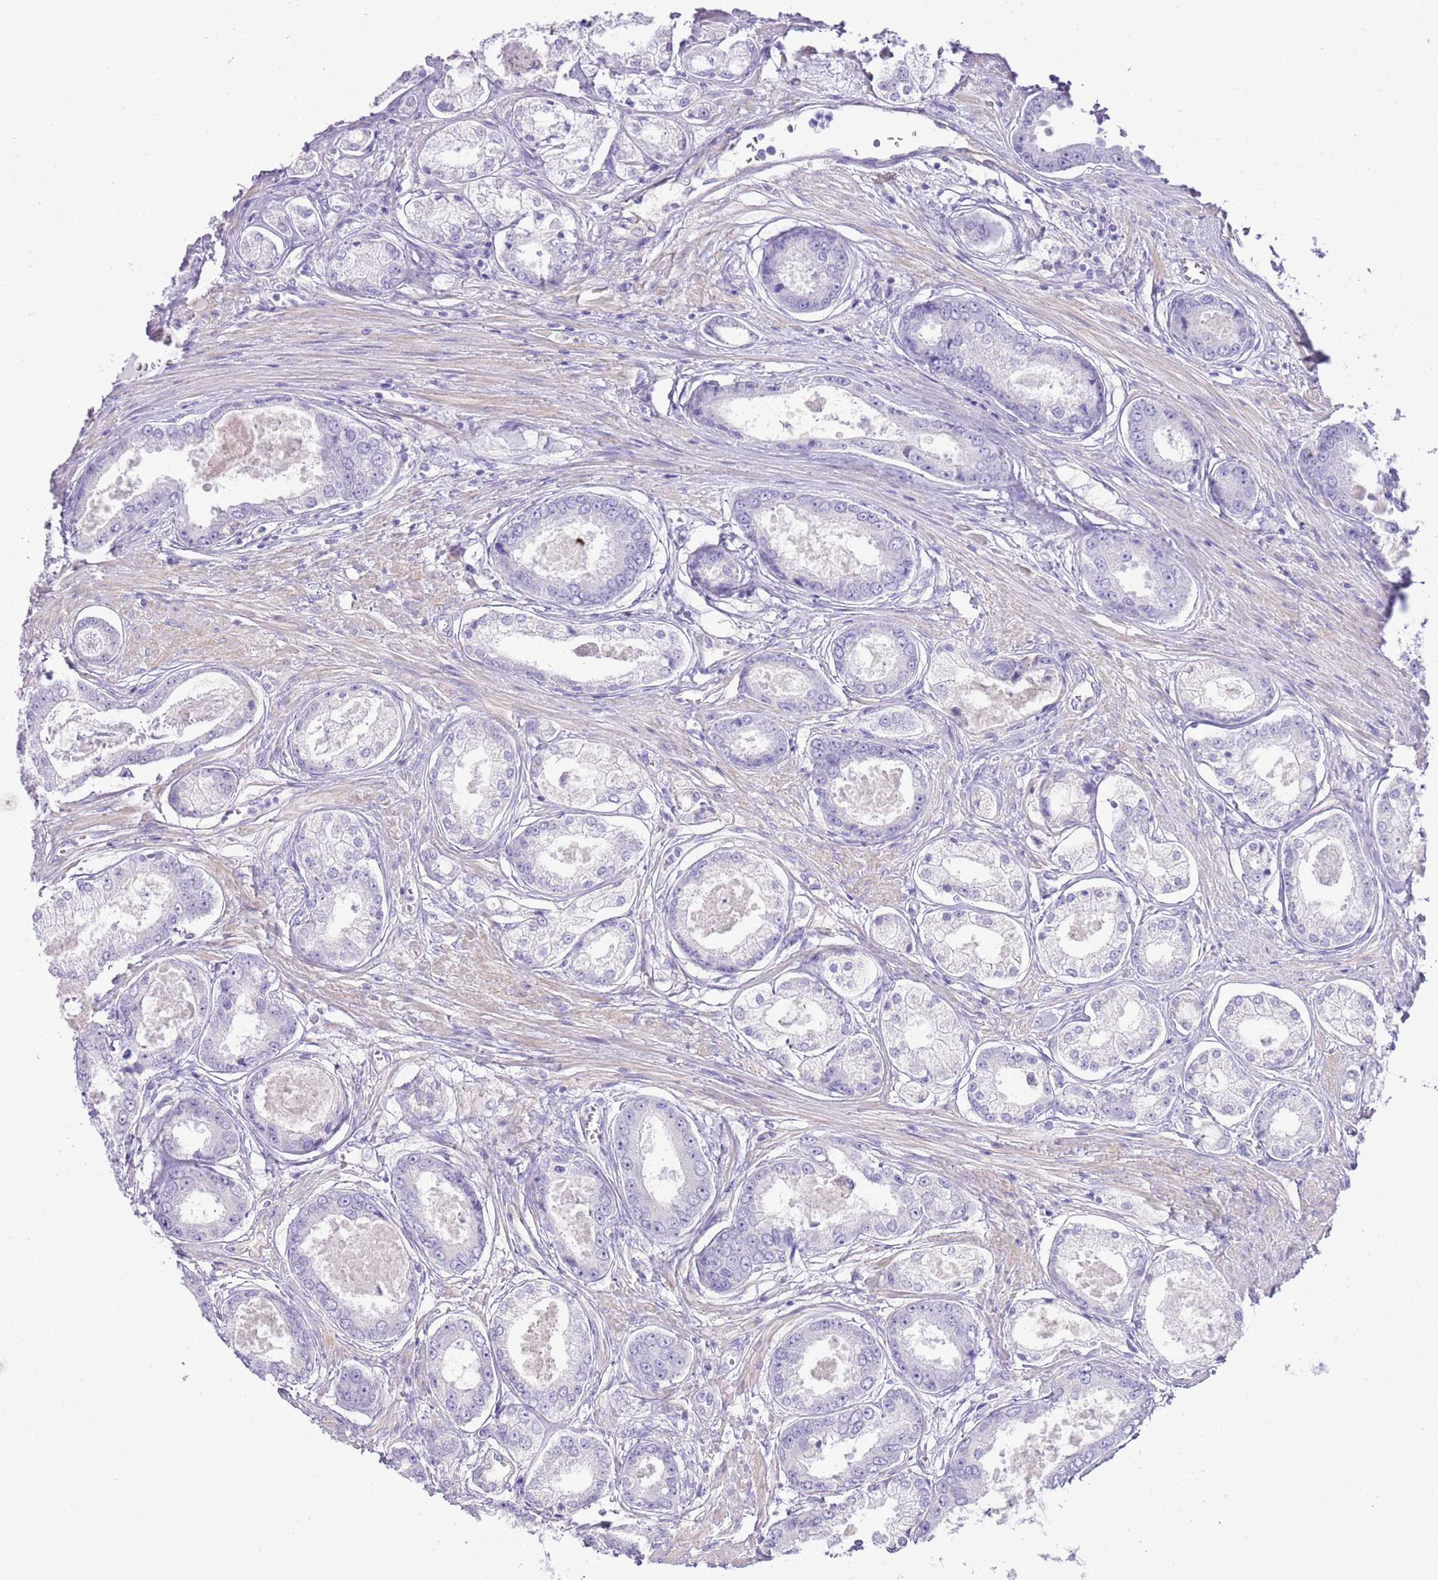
{"staining": {"intensity": "negative", "quantity": "none", "location": "none"}, "tissue": "prostate cancer", "cell_type": "Tumor cells", "image_type": "cancer", "snomed": [{"axis": "morphology", "description": "Adenocarcinoma, Low grade"}, {"axis": "topography", "description": "Prostate"}], "caption": "DAB immunohistochemical staining of human prostate cancer shows no significant expression in tumor cells.", "gene": "AAR2", "patient": {"sex": "male", "age": 68}}